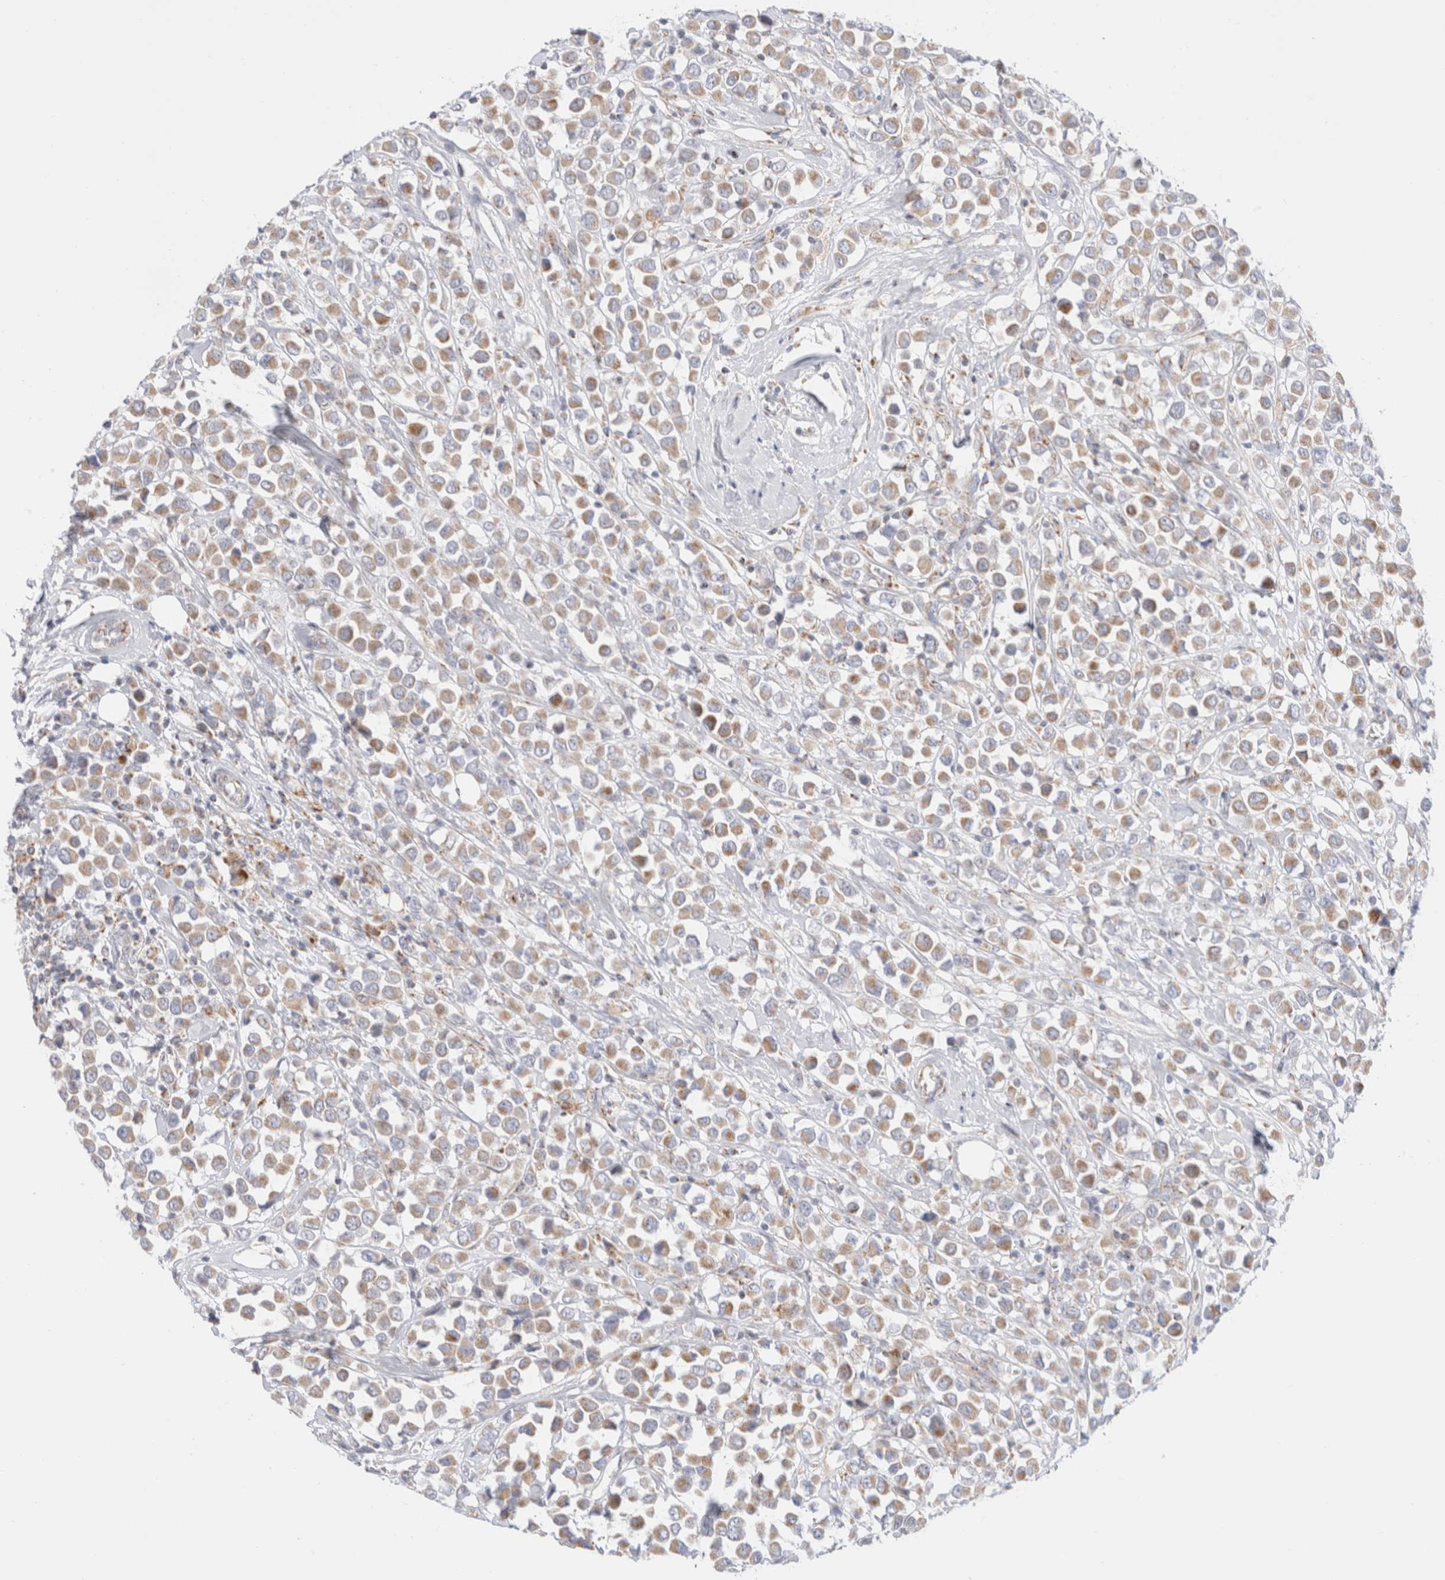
{"staining": {"intensity": "weak", "quantity": ">75%", "location": "cytoplasmic/membranous"}, "tissue": "breast cancer", "cell_type": "Tumor cells", "image_type": "cancer", "snomed": [{"axis": "morphology", "description": "Duct carcinoma"}, {"axis": "topography", "description": "Breast"}], "caption": "Immunohistochemistry photomicrograph of breast cancer stained for a protein (brown), which exhibits low levels of weak cytoplasmic/membranous staining in about >75% of tumor cells.", "gene": "ATP6V1C1", "patient": {"sex": "female", "age": 61}}